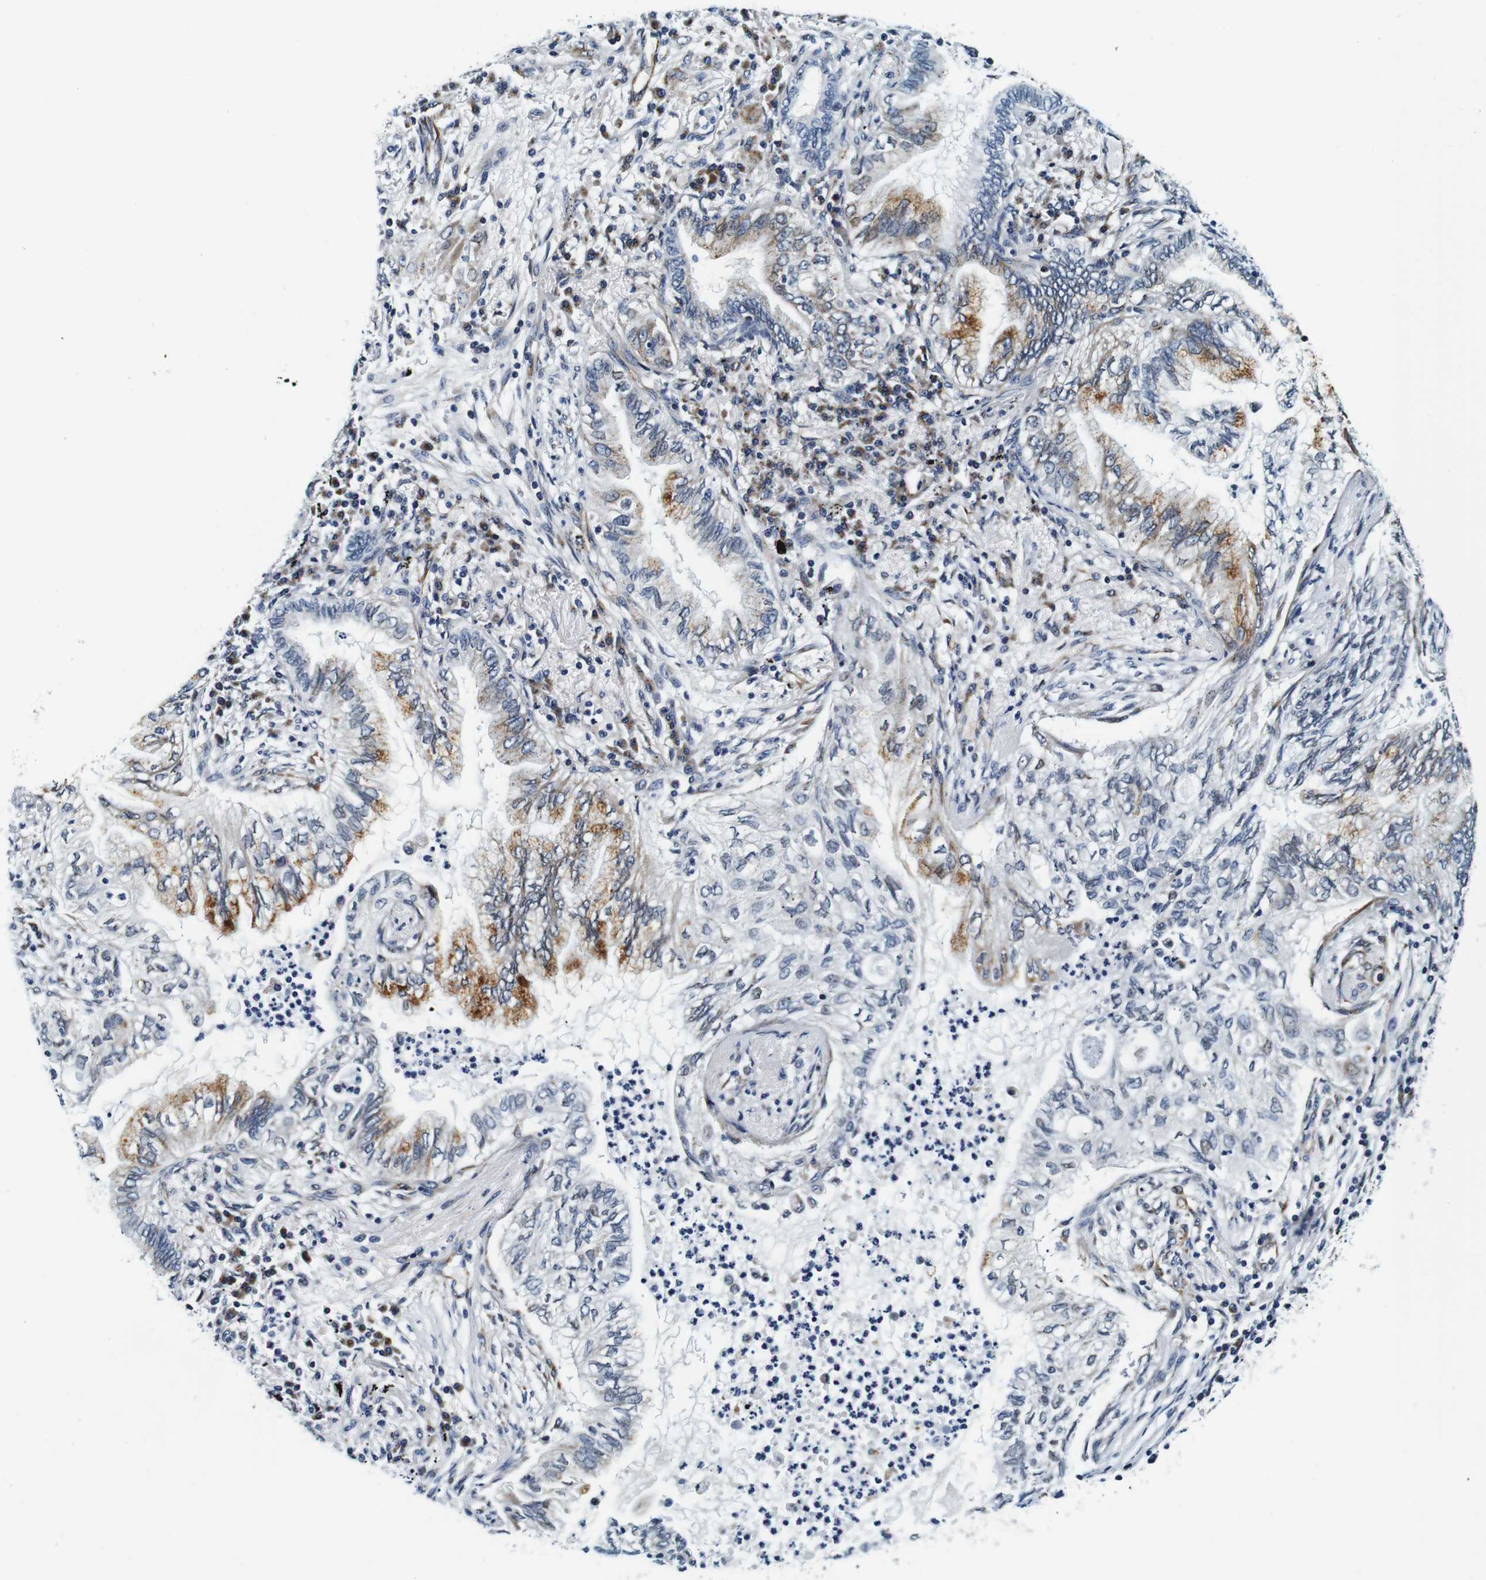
{"staining": {"intensity": "moderate", "quantity": "<25%", "location": "cytoplasmic/membranous"}, "tissue": "lung cancer", "cell_type": "Tumor cells", "image_type": "cancer", "snomed": [{"axis": "morphology", "description": "Normal tissue, NOS"}, {"axis": "morphology", "description": "Adenocarcinoma, NOS"}, {"axis": "topography", "description": "Bronchus"}, {"axis": "topography", "description": "Lung"}], "caption": "There is low levels of moderate cytoplasmic/membranous positivity in tumor cells of lung cancer (adenocarcinoma), as demonstrated by immunohistochemical staining (brown color).", "gene": "FAR2", "patient": {"sex": "female", "age": 70}}